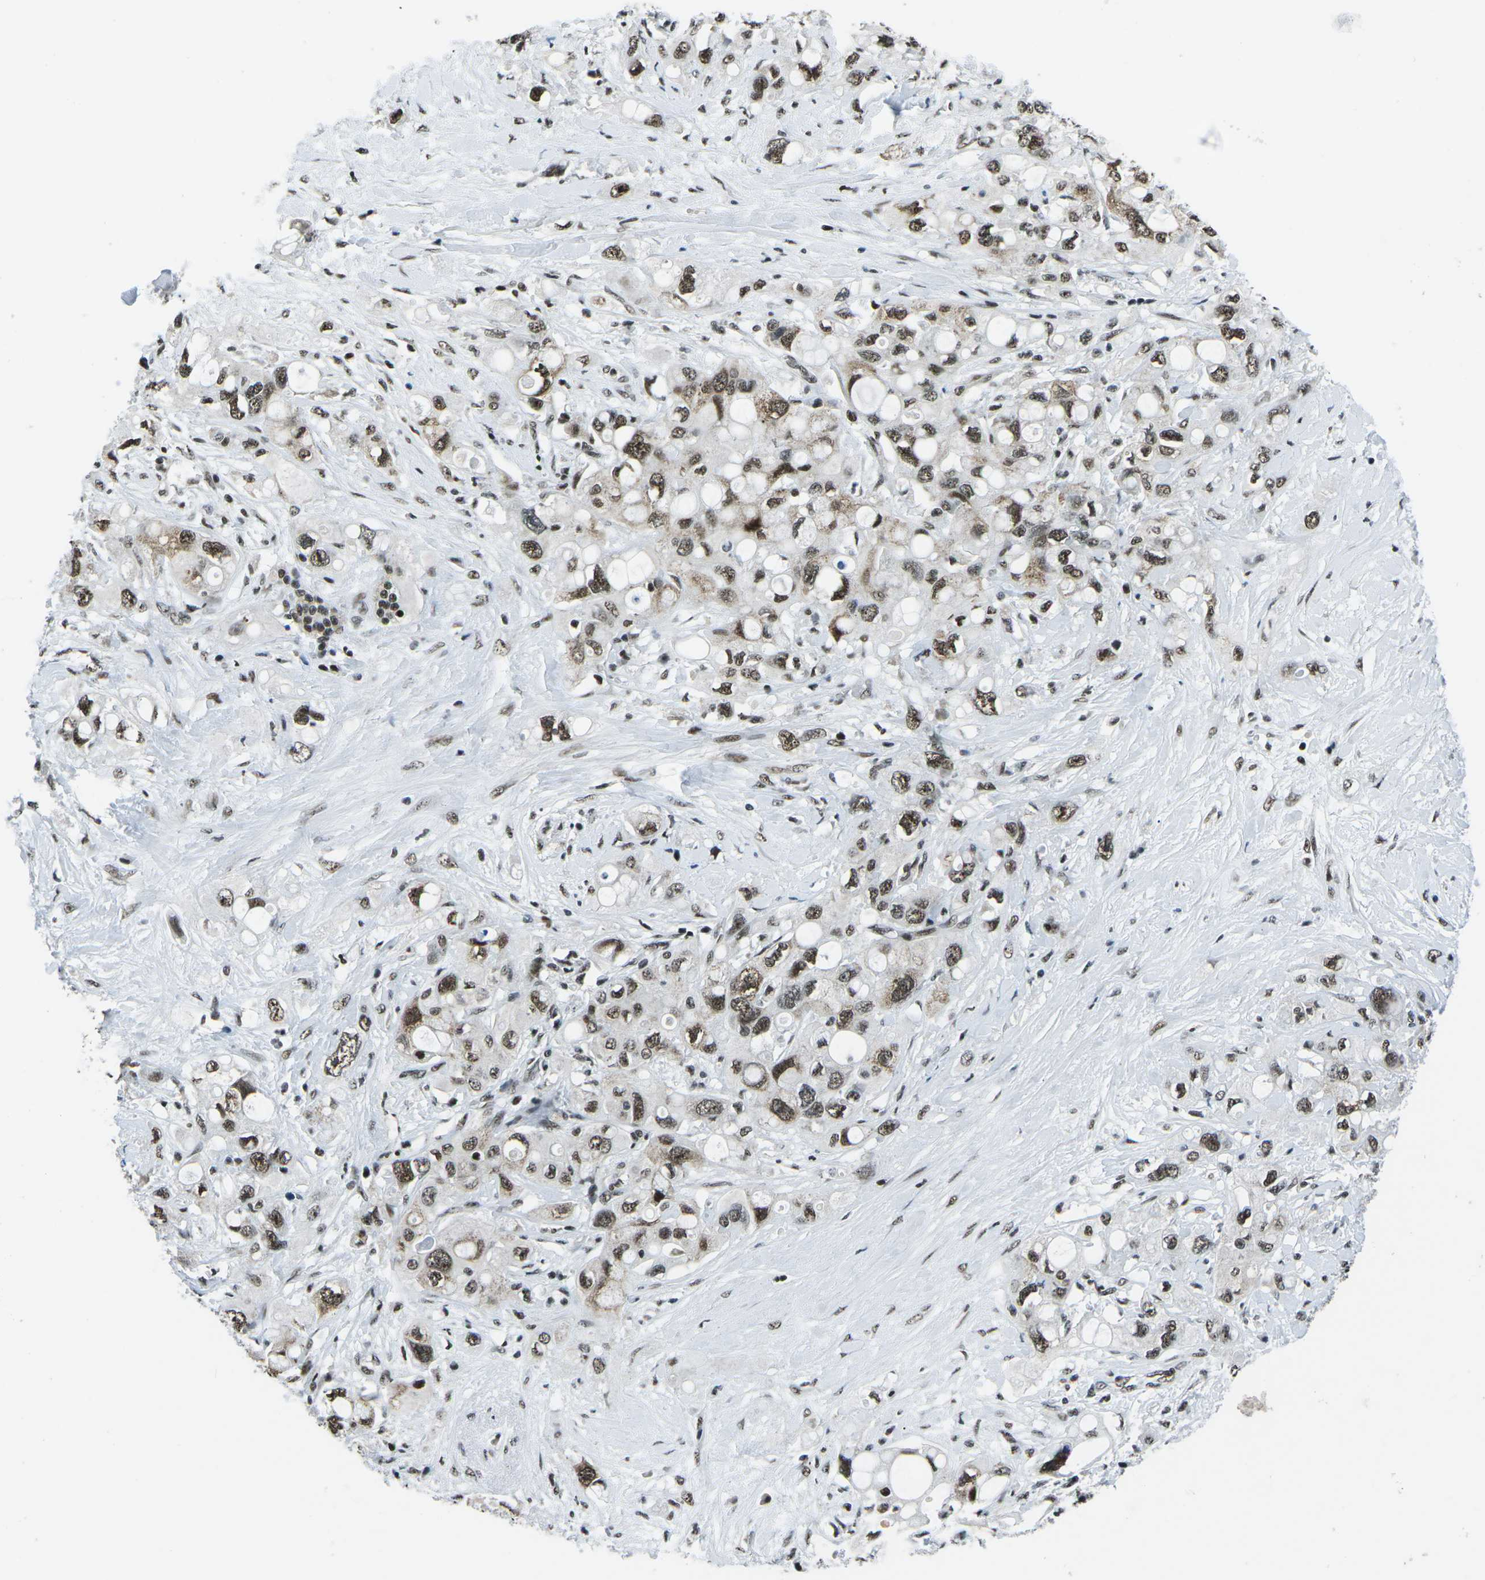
{"staining": {"intensity": "moderate", "quantity": ">75%", "location": "nuclear"}, "tissue": "pancreatic cancer", "cell_type": "Tumor cells", "image_type": "cancer", "snomed": [{"axis": "morphology", "description": "Adenocarcinoma, NOS"}, {"axis": "topography", "description": "Pancreas"}], "caption": "Pancreatic cancer stained with DAB (3,3'-diaminobenzidine) IHC exhibits medium levels of moderate nuclear staining in approximately >75% of tumor cells.", "gene": "RBL2", "patient": {"sex": "female", "age": 56}}